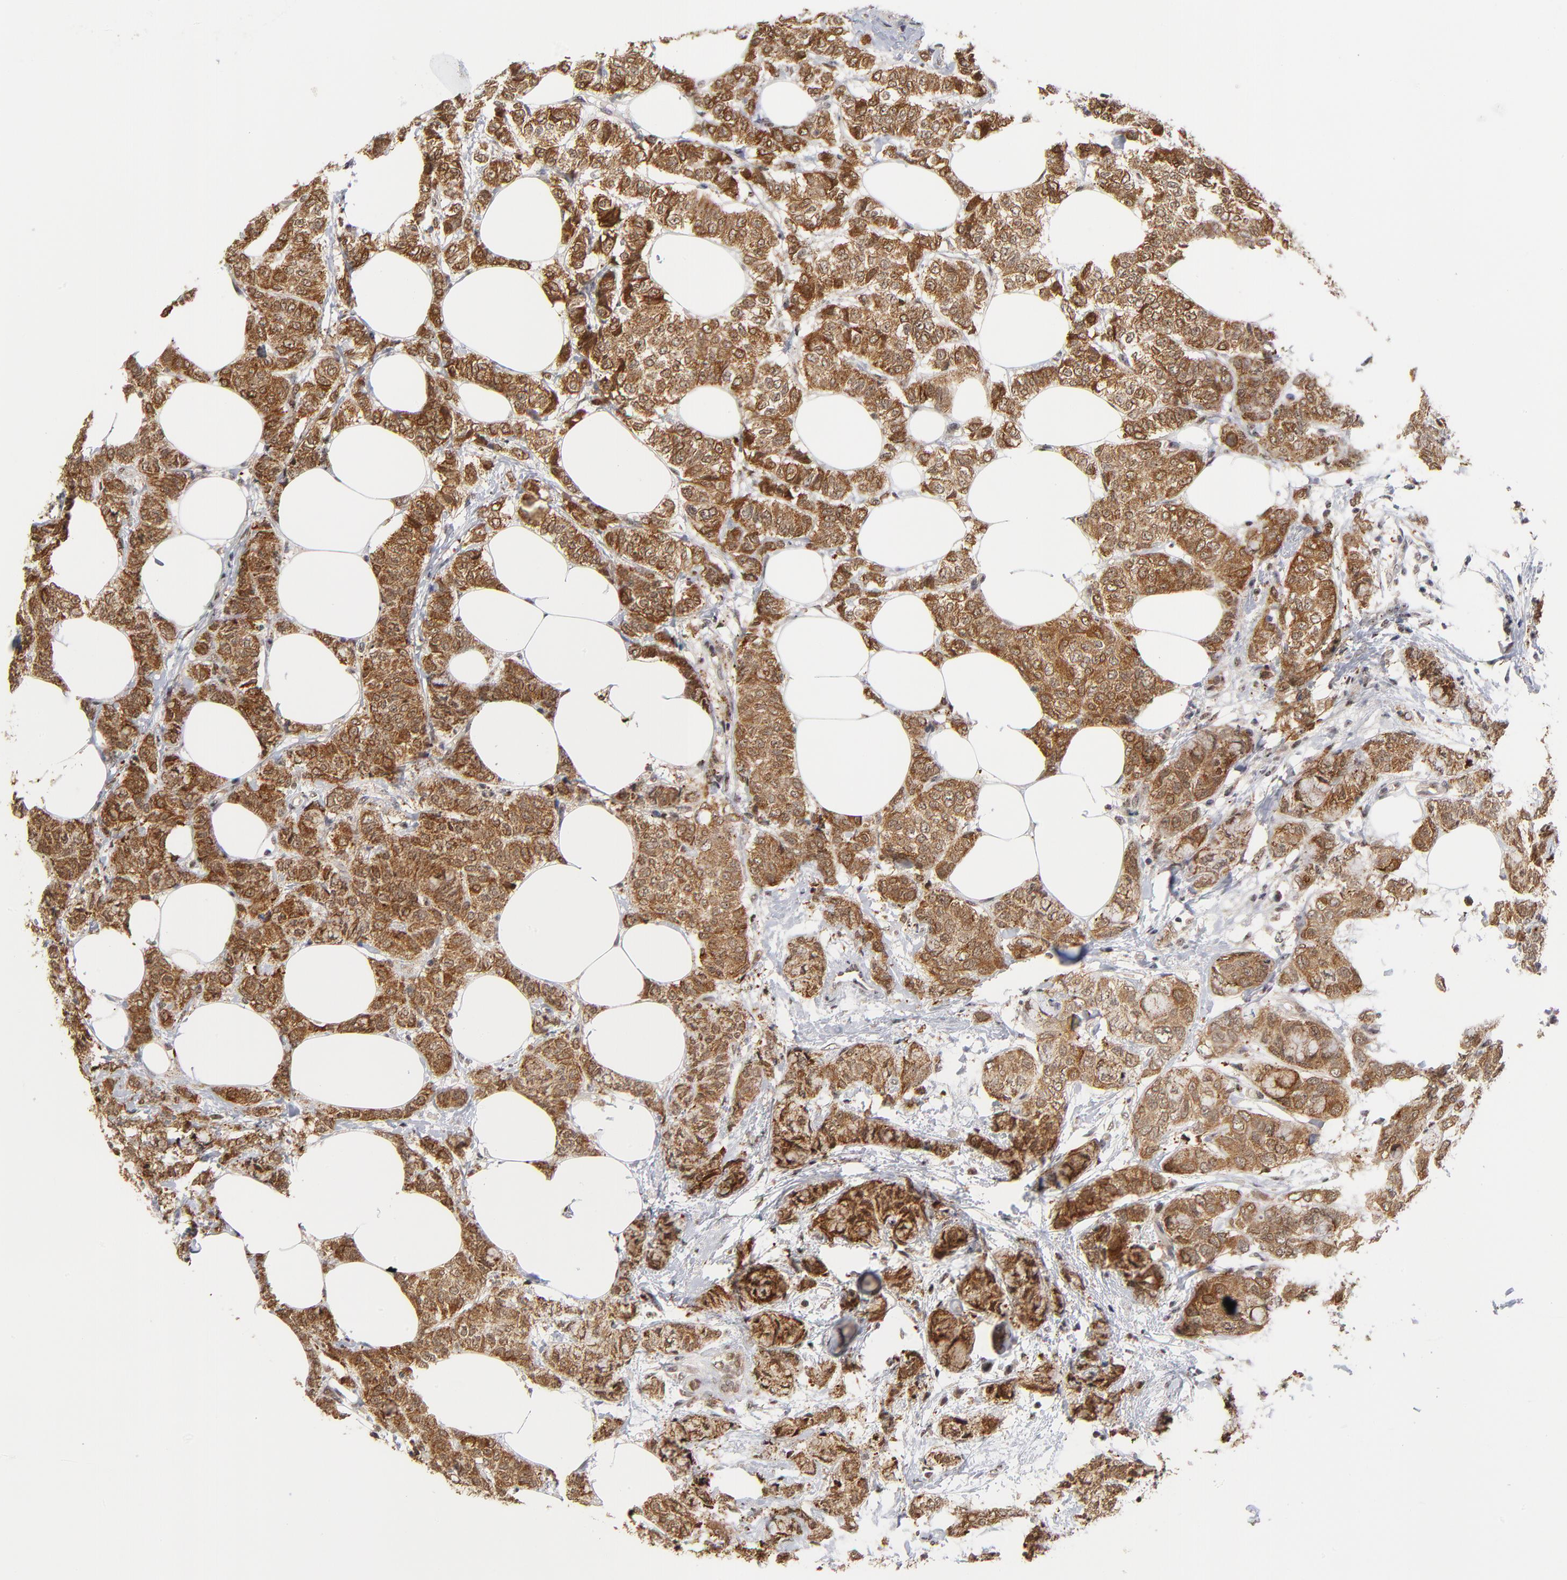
{"staining": {"intensity": "moderate", "quantity": ">75%", "location": "cytoplasmic/membranous,nuclear"}, "tissue": "breast cancer", "cell_type": "Tumor cells", "image_type": "cancer", "snomed": [{"axis": "morphology", "description": "Lobular carcinoma"}, {"axis": "topography", "description": "Breast"}], "caption": "Human breast cancer stained with a protein marker exhibits moderate staining in tumor cells.", "gene": "ZNF419", "patient": {"sex": "female", "age": 60}}